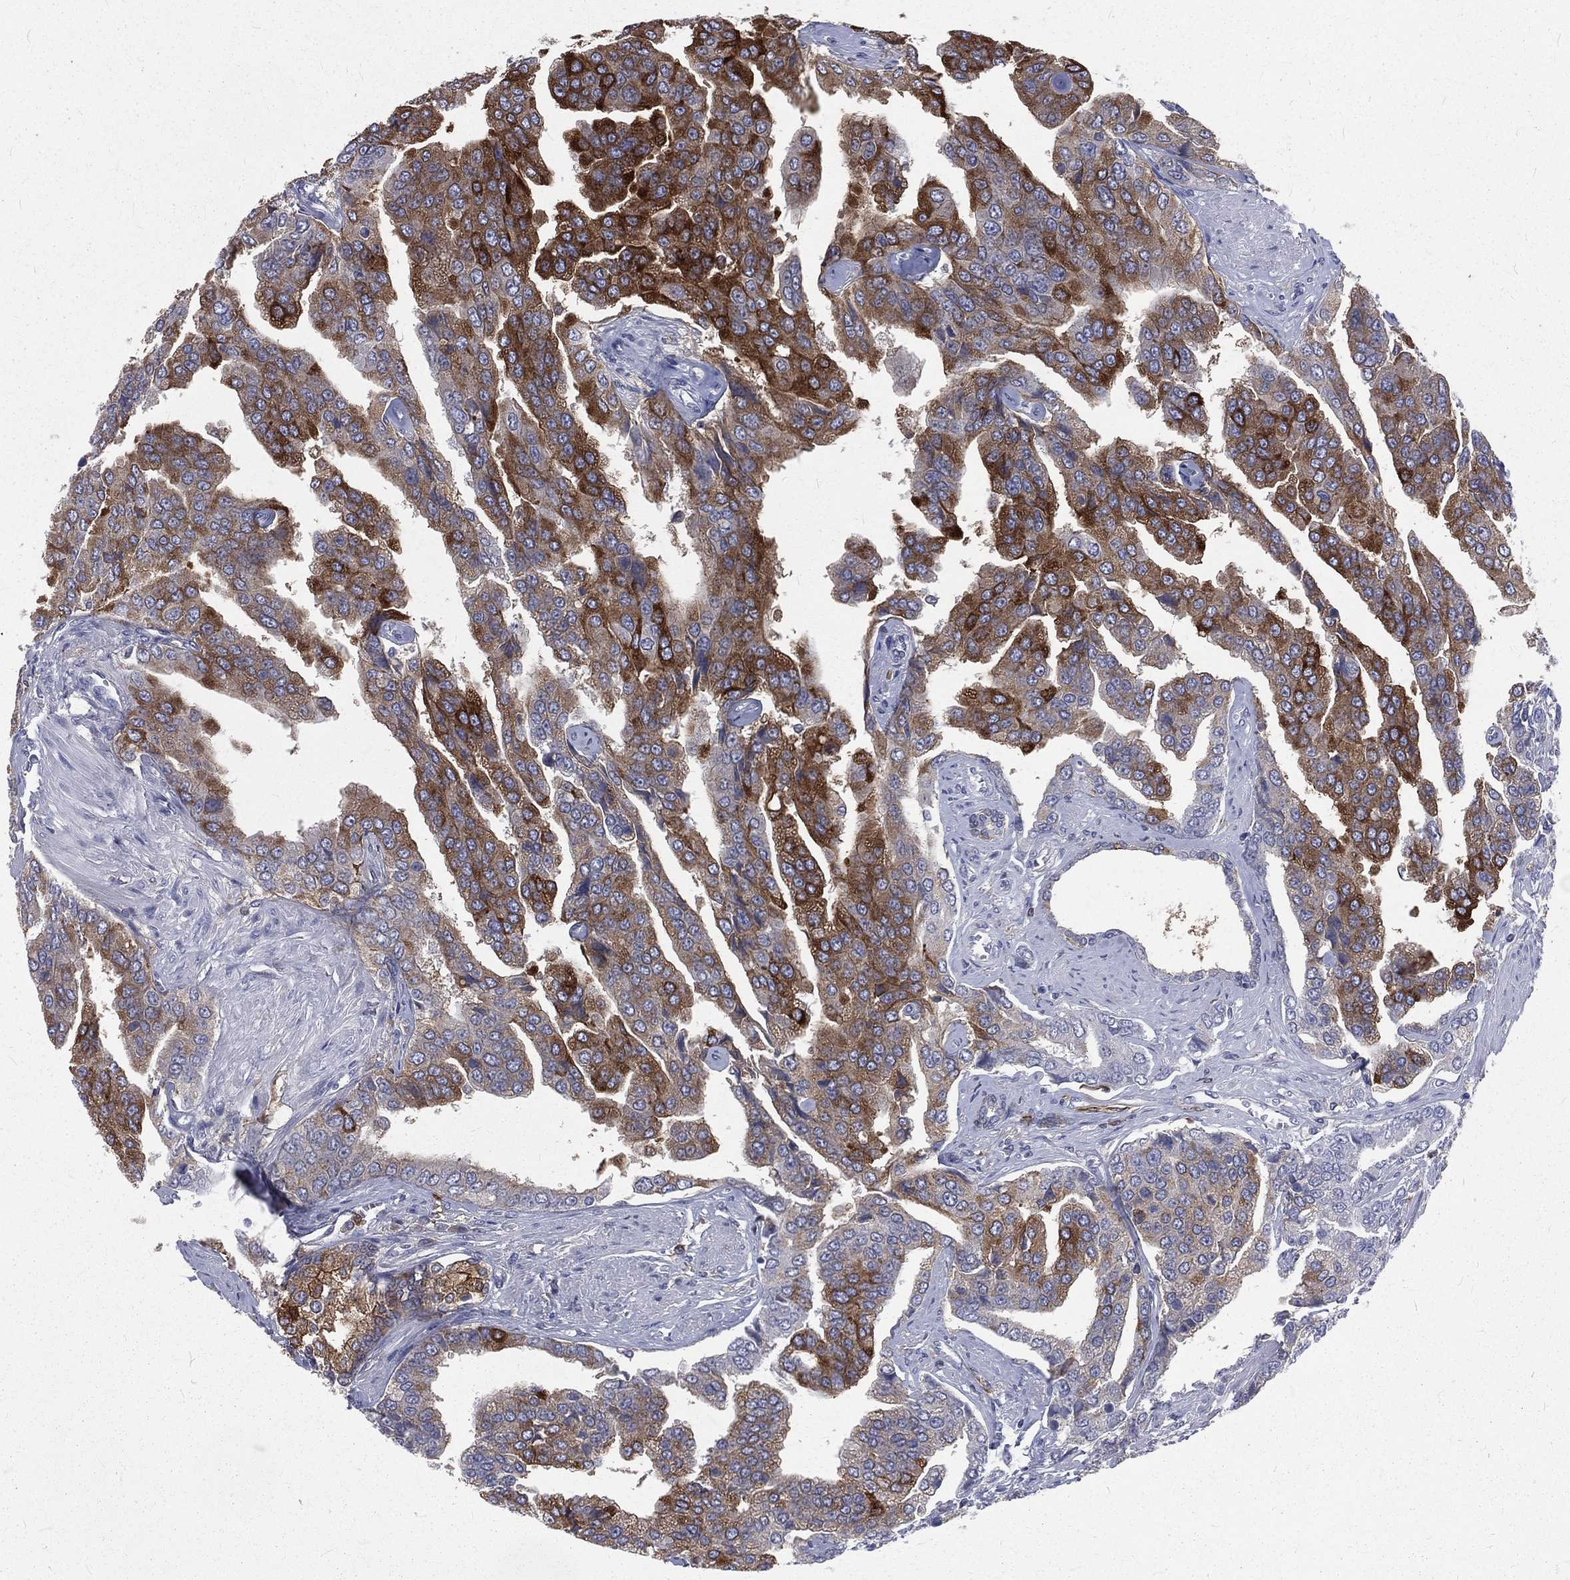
{"staining": {"intensity": "strong", "quantity": "<25%", "location": "cytoplasmic/membranous"}, "tissue": "prostate cancer", "cell_type": "Tumor cells", "image_type": "cancer", "snomed": [{"axis": "morphology", "description": "Adenocarcinoma, NOS"}, {"axis": "topography", "description": "Prostate and seminal vesicle, NOS"}, {"axis": "topography", "description": "Prostate"}], "caption": "Protein staining of prostate cancer tissue demonstrates strong cytoplasmic/membranous positivity in about <25% of tumor cells.", "gene": "BASP1", "patient": {"sex": "male", "age": 69}}